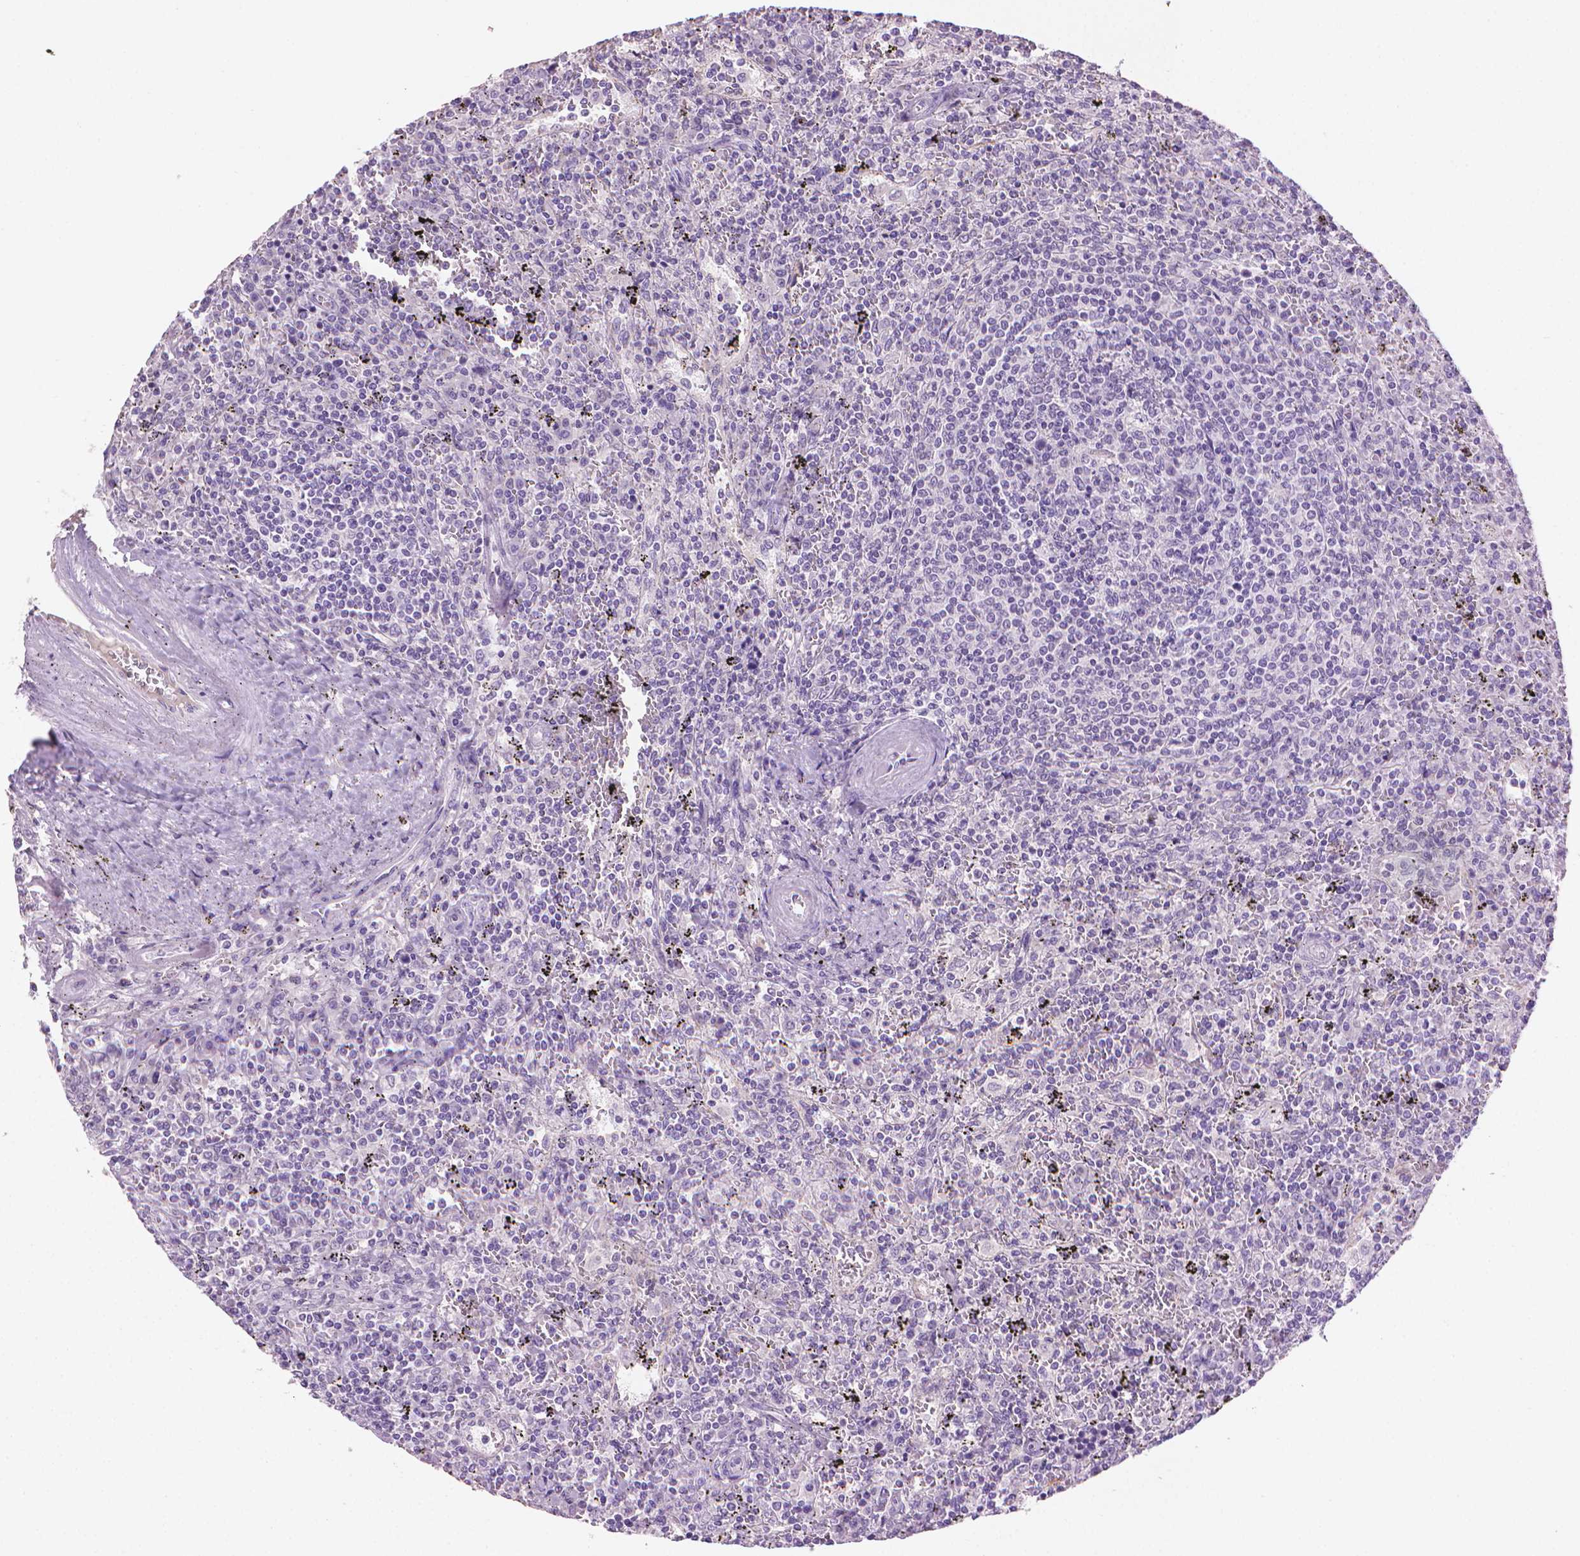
{"staining": {"intensity": "negative", "quantity": "none", "location": "none"}, "tissue": "lymphoma", "cell_type": "Tumor cells", "image_type": "cancer", "snomed": [{"axis": "morphology", "description": "Malignant lymphoma, non-Hodgkin's type, Low grade"}, {"axis": "topography", "description": "Spleen"}], "caption": "A histopathology image of human lymphoma is negative for staining in tumor cells.", "gene": "MLANA", "patient": {"sex": "male", "age": 62}}